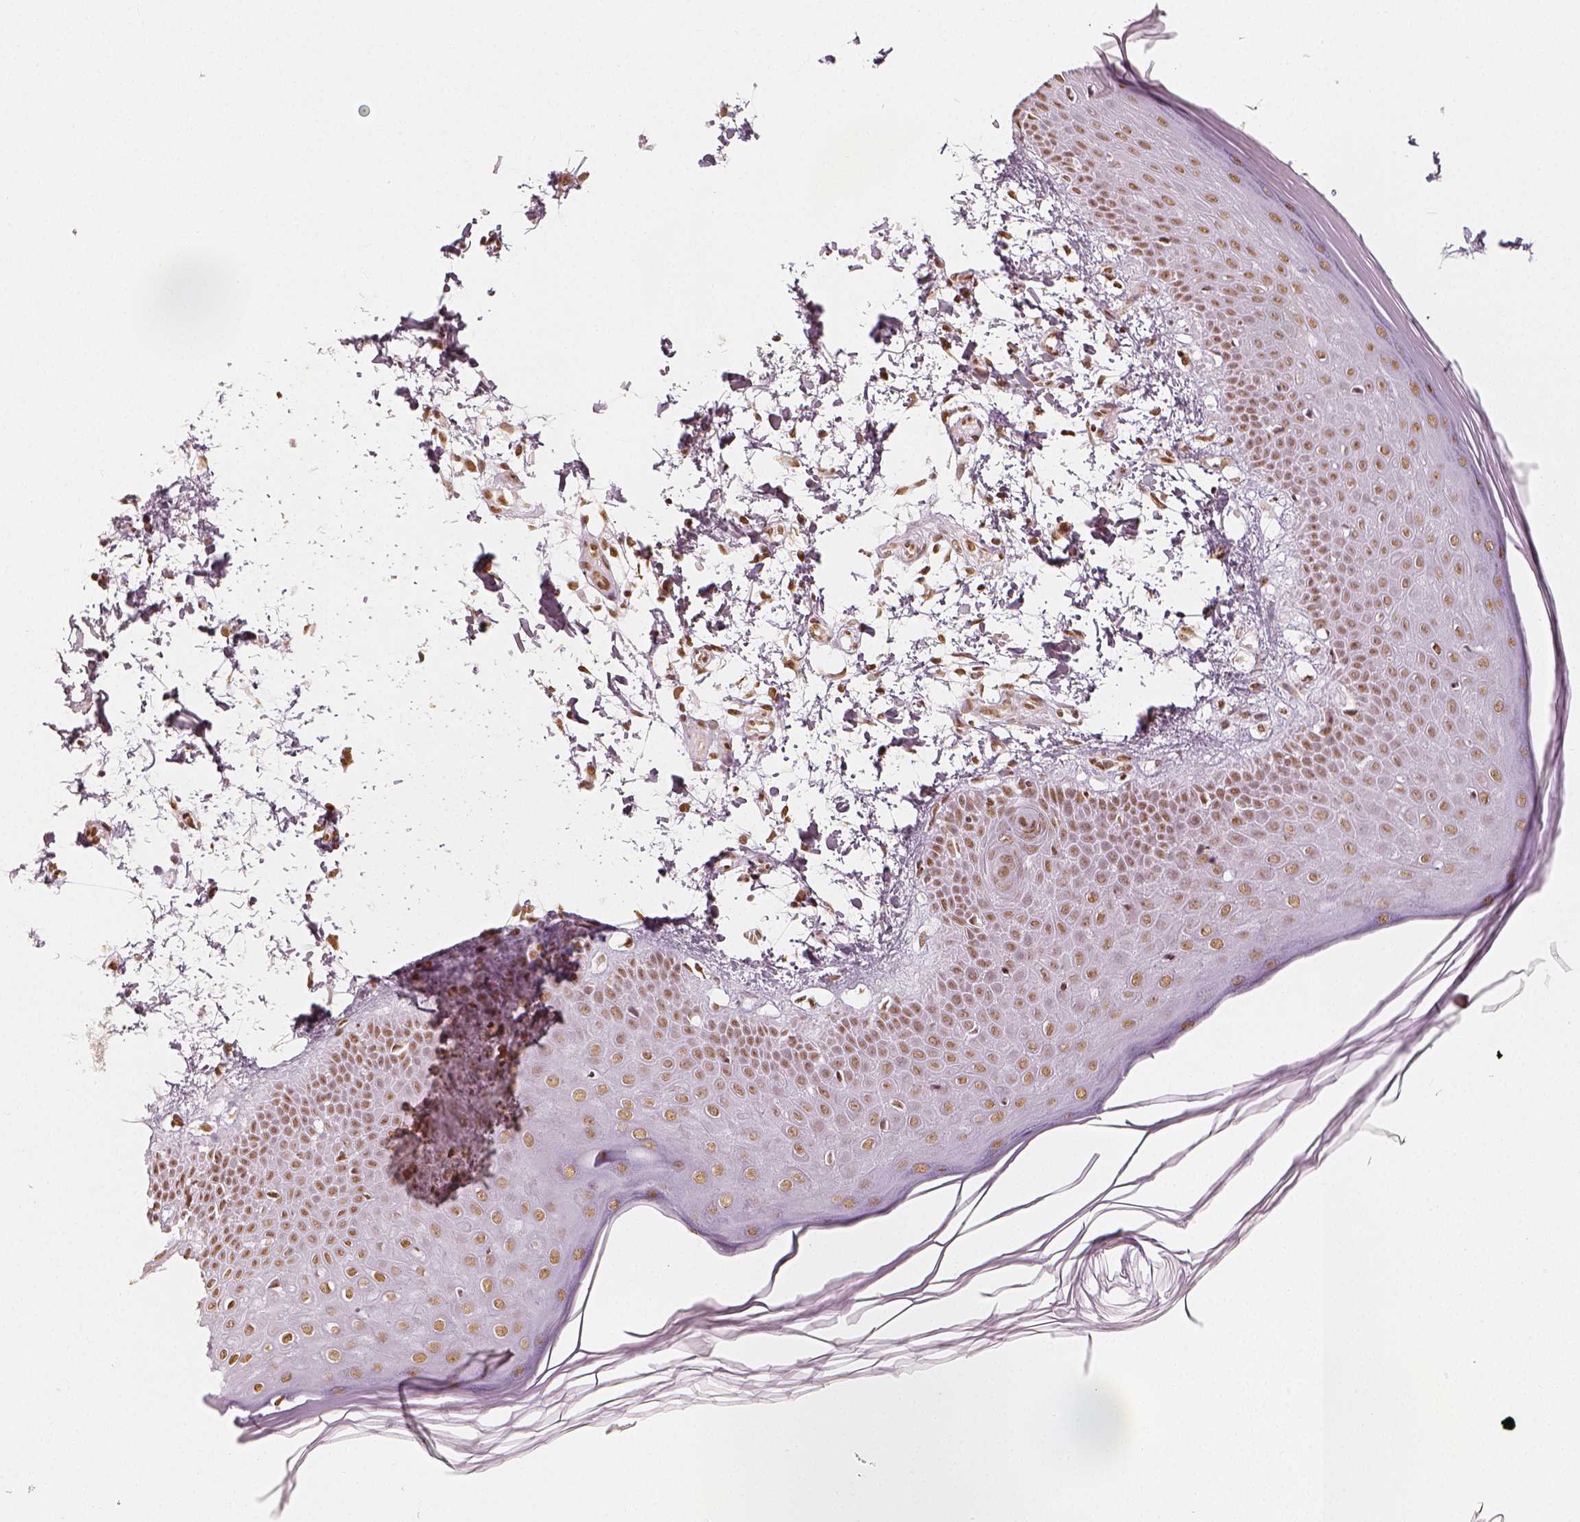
{"staining": {"intensity": "moderate", "quantity": ">75%", "location": "nuclear"}, "tissue": "skin", "cell_type": "Fibroblasts", "image_type": "normal", "snomed": [{"axis": "morphology", "description": "Normal tissue, NOS"}, {"axis": "topography", "description": "Skin"}], "caption": "The immunohistochemical stain highlights moderate nuclear staining in fibroblasts of unremarkable skin.", "gene": "KDM5B", "patient": {"sex": "female", "age": 62}}